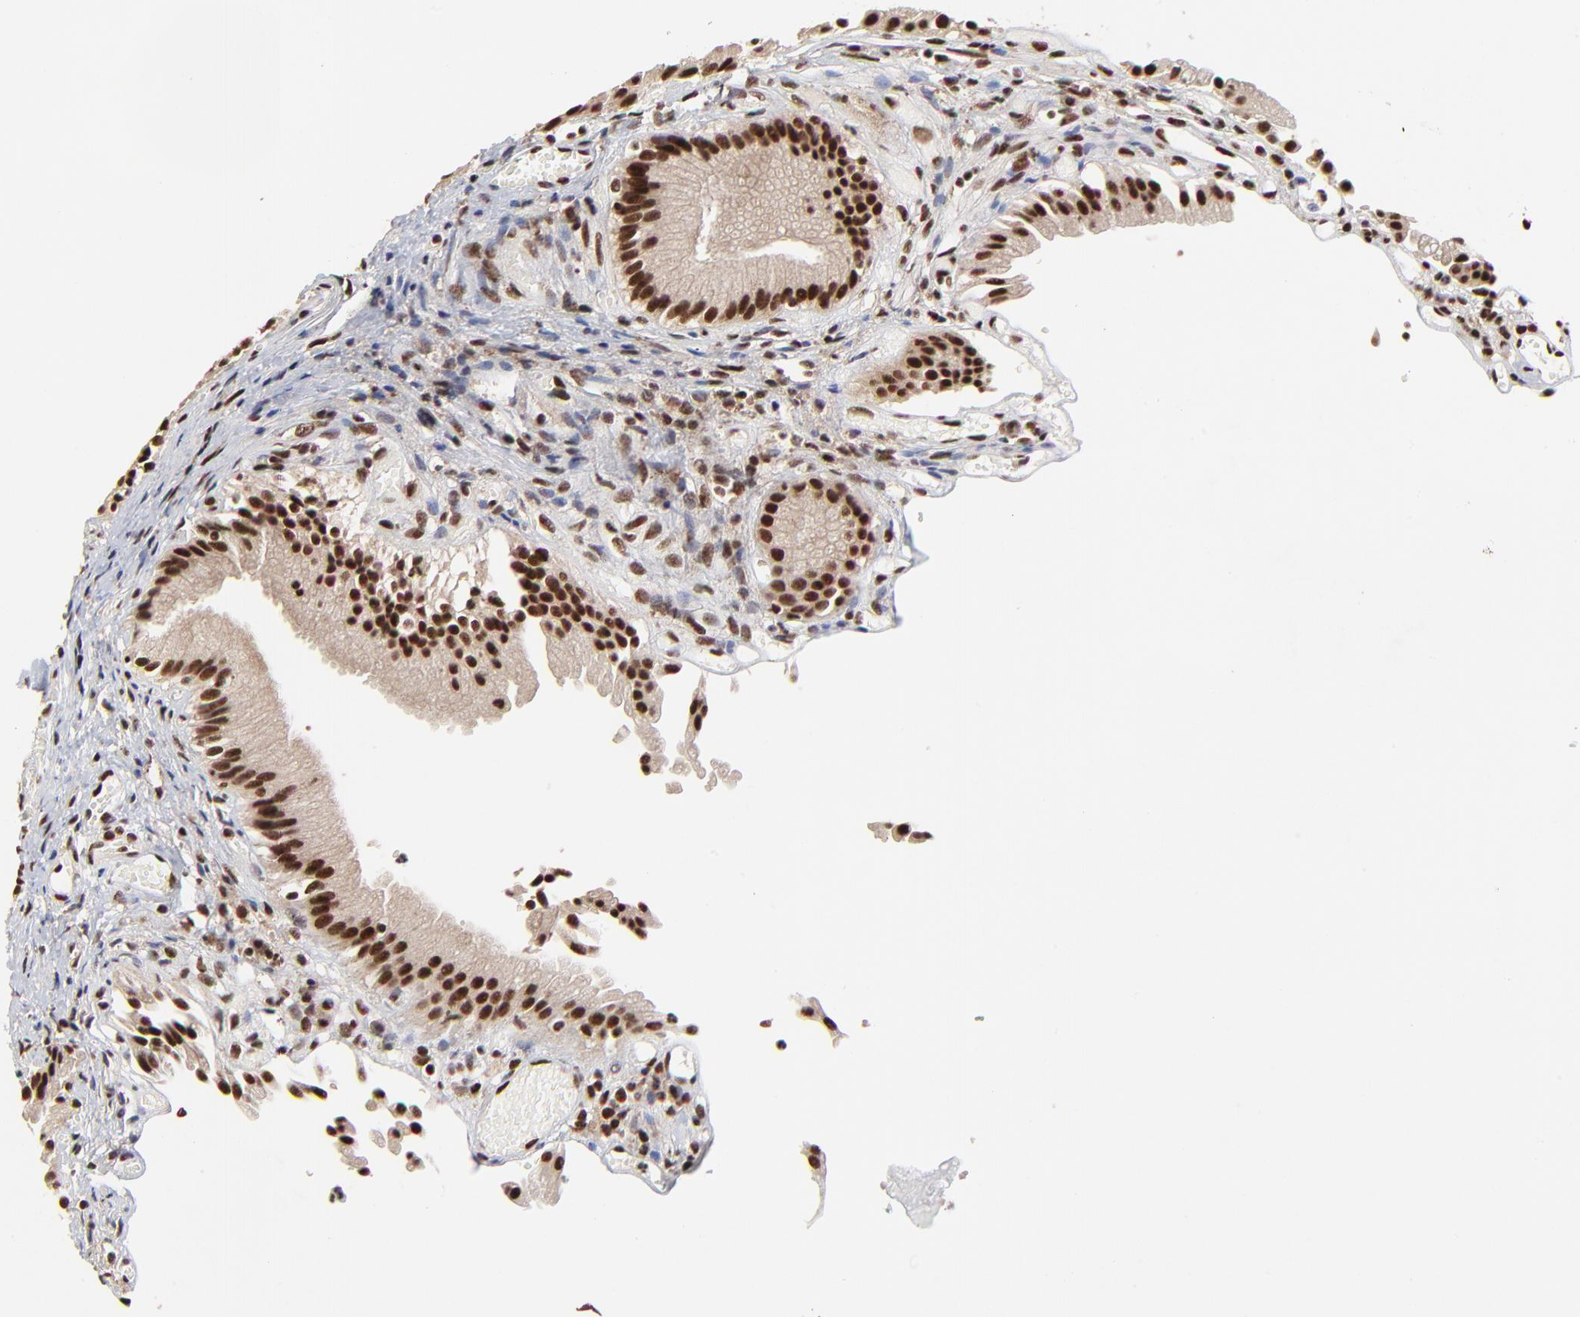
{"staining": {"intensity": "strong", "quantity": ">75%", "location": "nuclear"}, "tissue": "gallbladder", "cell_type": "Glandular cells", "image_type": "normal", "snomed": [{"axis": "morphology", "description": "Normal tissue, NOS"}, {"axis": "topography", "description": "Gallbladder"}], "caption": "IHC (DAB (3,3'-diaminobenzidine)) staining of benign human gallbladder shows strong nuclear protein expression in about >75% of glandular cells.", "gene": "RBM22", "patient": {"sex": "male", "age": 65}}